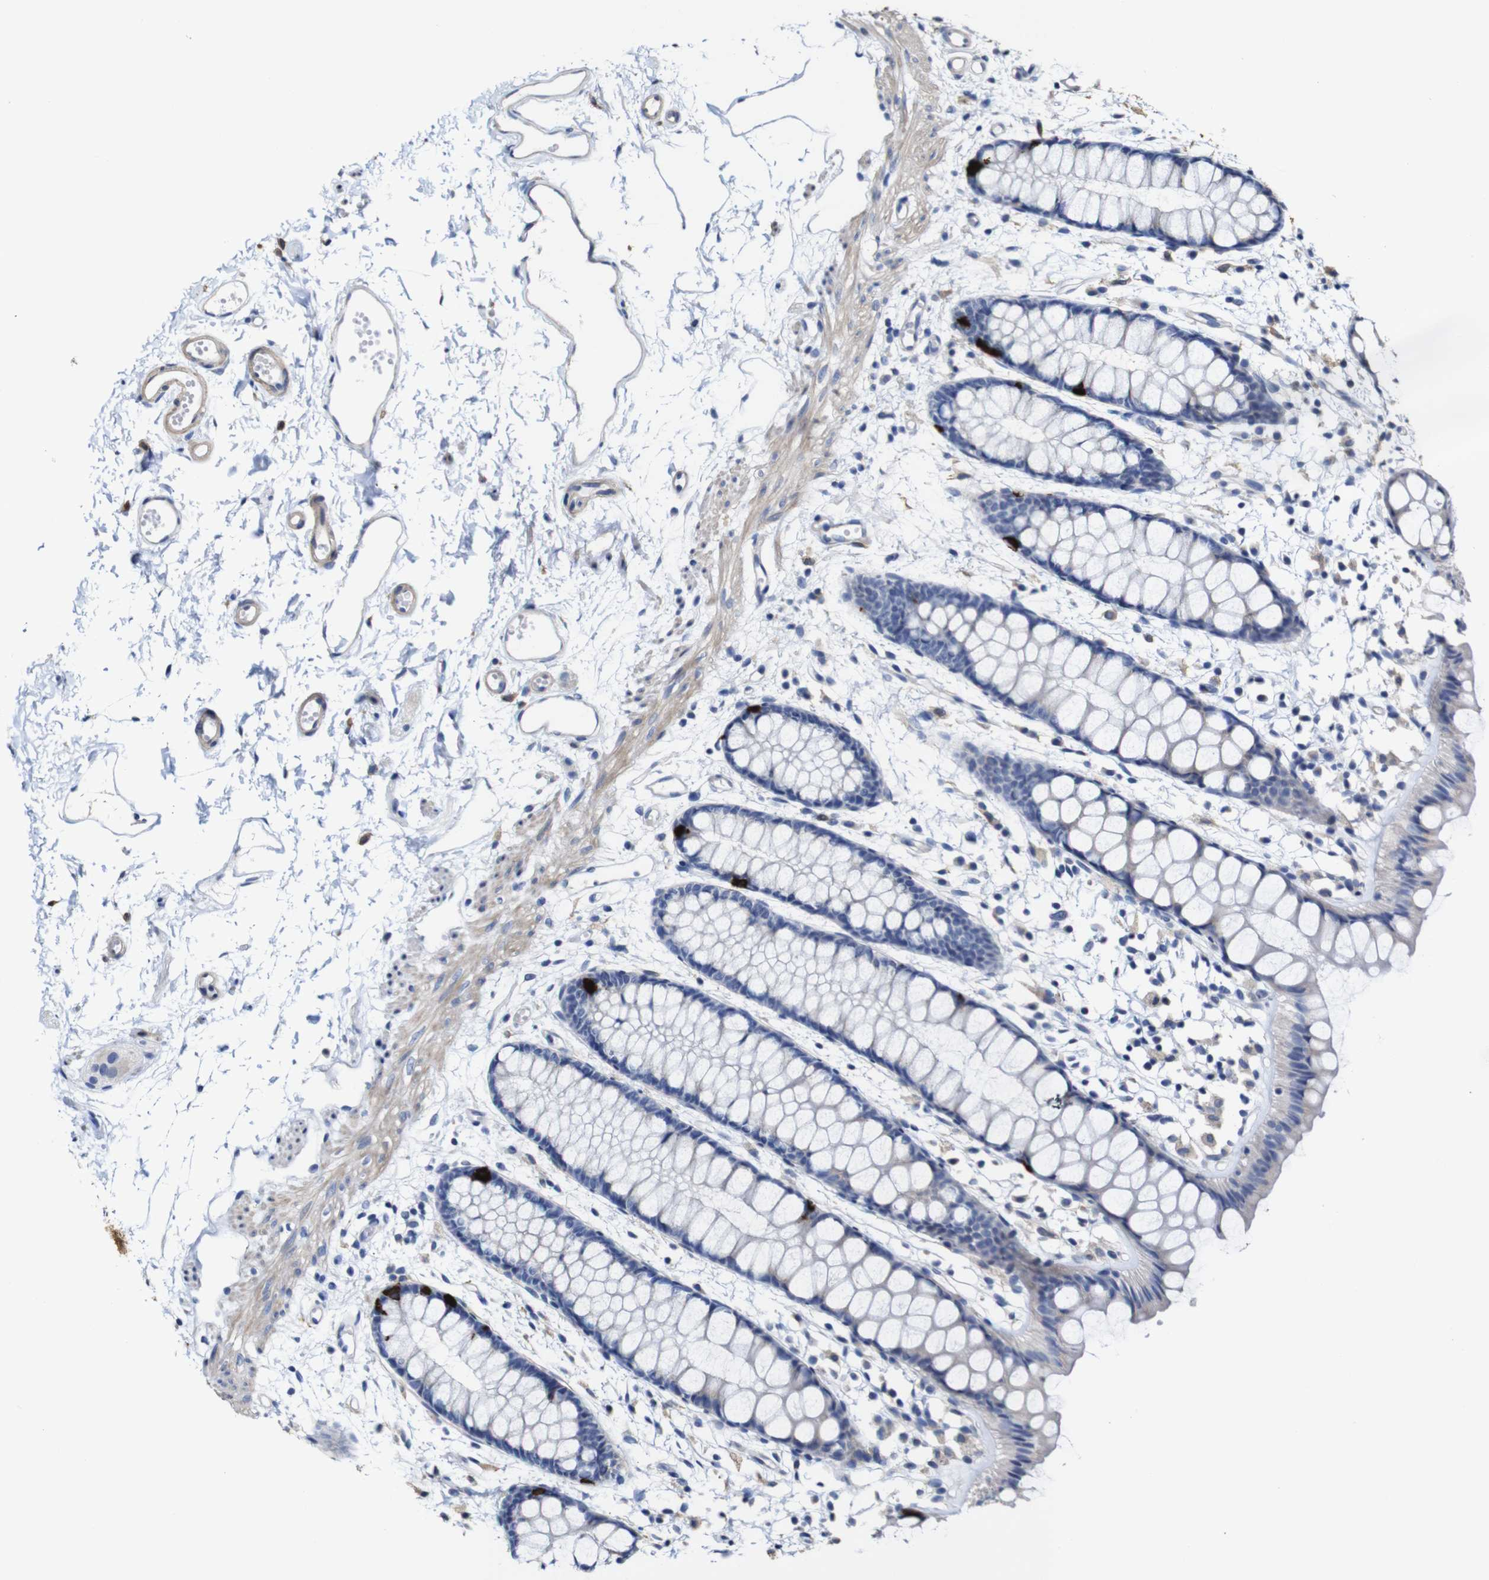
{"staining": {"intensity": "strong", "quantity": "<25%", "location": "cytoplasmic/membranous"}, "tissue": "rectum", "cell_type": "Glandular cells", "image_type": "normal", "snomed": [{"axis": "morphology", "description": "Normal tissue, NOS"}, {"axis": "topography", "description": "Rectum"}], "caption": "A histopathology image of human rectum stained for a protein exhibits strong cytoplasmic/membranous brown staining in glandular cells. (DAB IHC, brown staining for protein, blue staining for nuclei).", "gene": "TCEAL9", "patient": {"sex": "female", "age": 66}}